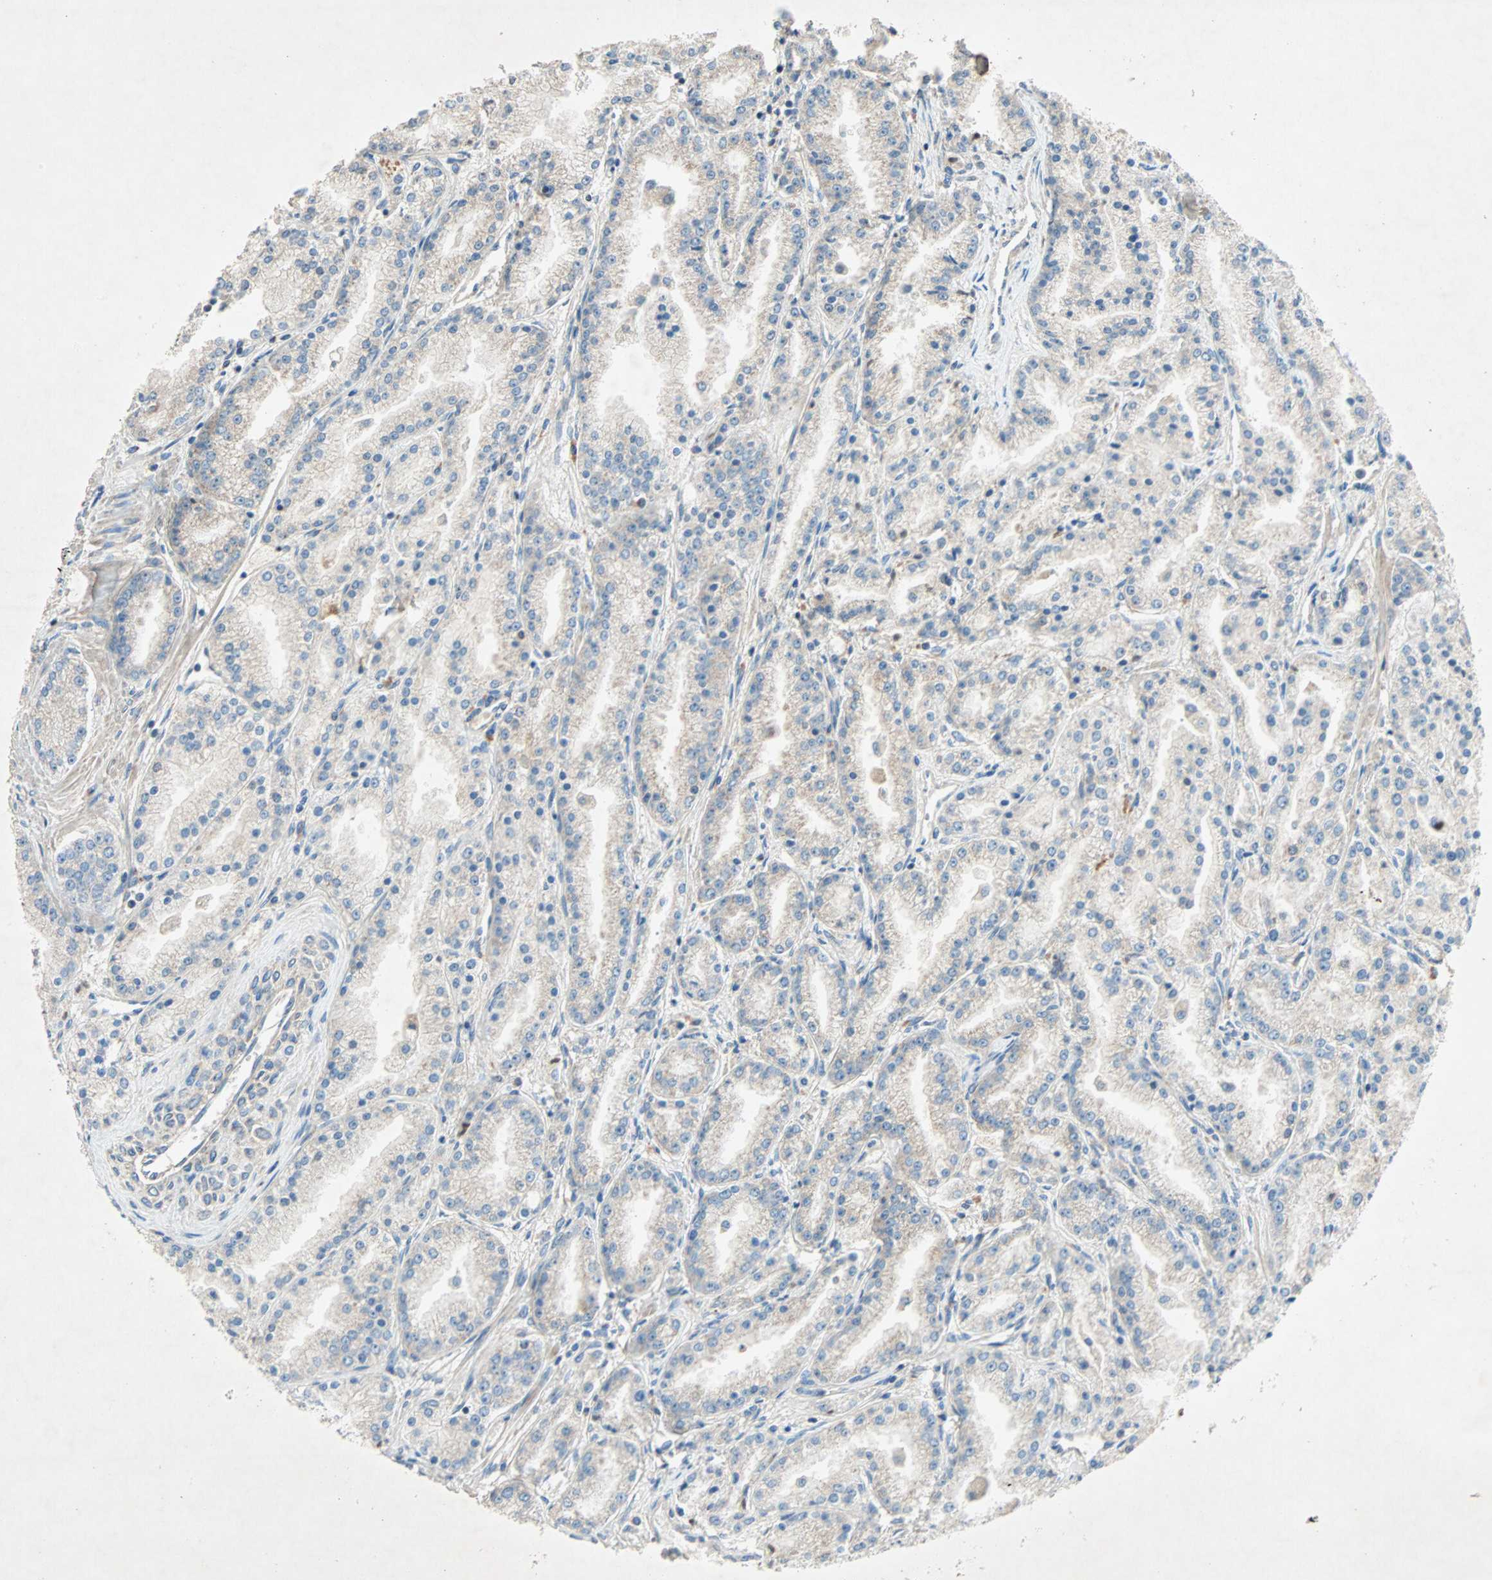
{"staining": {"intensity": "weak", "quantity": "25%-75%", "location": "cytoplasmic/membranous"}, "tissue": "prostate cancer", "cell_type": "Tumor cells", "image_type": "cancer", "snomed": [{"axis": "morphology", "description": "Adenocarcinoma, High grade"}, {"axis": "topography", "description": "Prostate"}], "caption": "High-magnification brightfield microscopy of prostate cancer (high-grade adenocarcinoma) stained with DAB (3,3'-diaminobenzidine) (brown) and counterstained with hematoxylin (blue). tumor cells exhibit weak cytoplasmic/membranous expression is identified in approximately25%-75% of cells.", "gene": "XYLT1", "patient": {"sex": "male", "age": 61}}